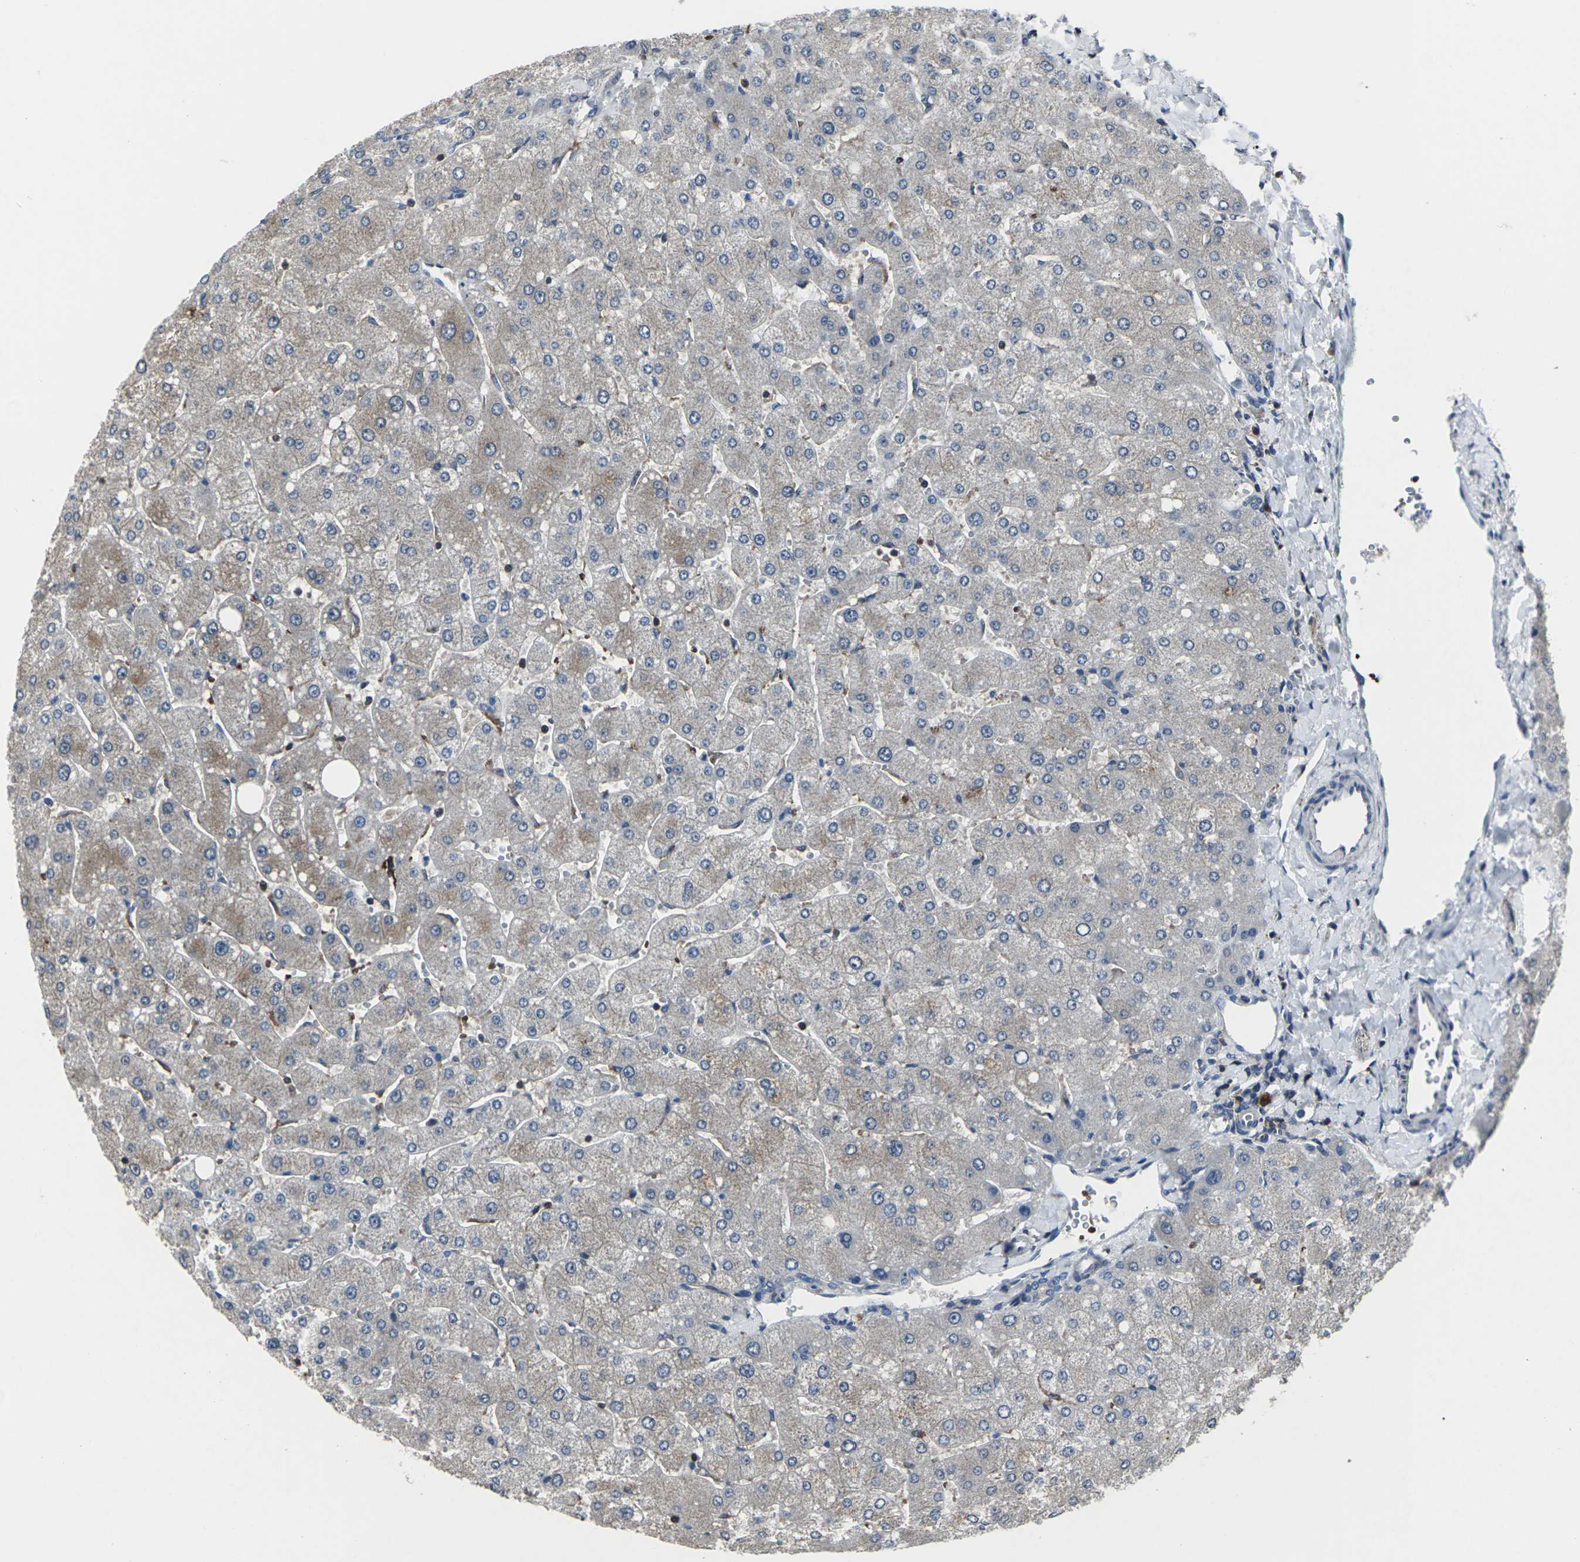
{"staining": {"intensity": "negative", "quantity": "none", "location": "none"}, "tissue": "liver", "cell_type": "Cholangiocytes", "image_type": "normal", "snomed": [{"axis": "morphology", "description": "Normal tissue, NOS"}, {"axis": "topography", "description": "Liver"}], "caption": "A high-resolution photomicrograph shows immunohistochemistry (IHC) staining of benign liver, which displays no significant staining in cholangiocytes.", "gene": "STAT4", "patient": {"sex": "male", "age": 55}}